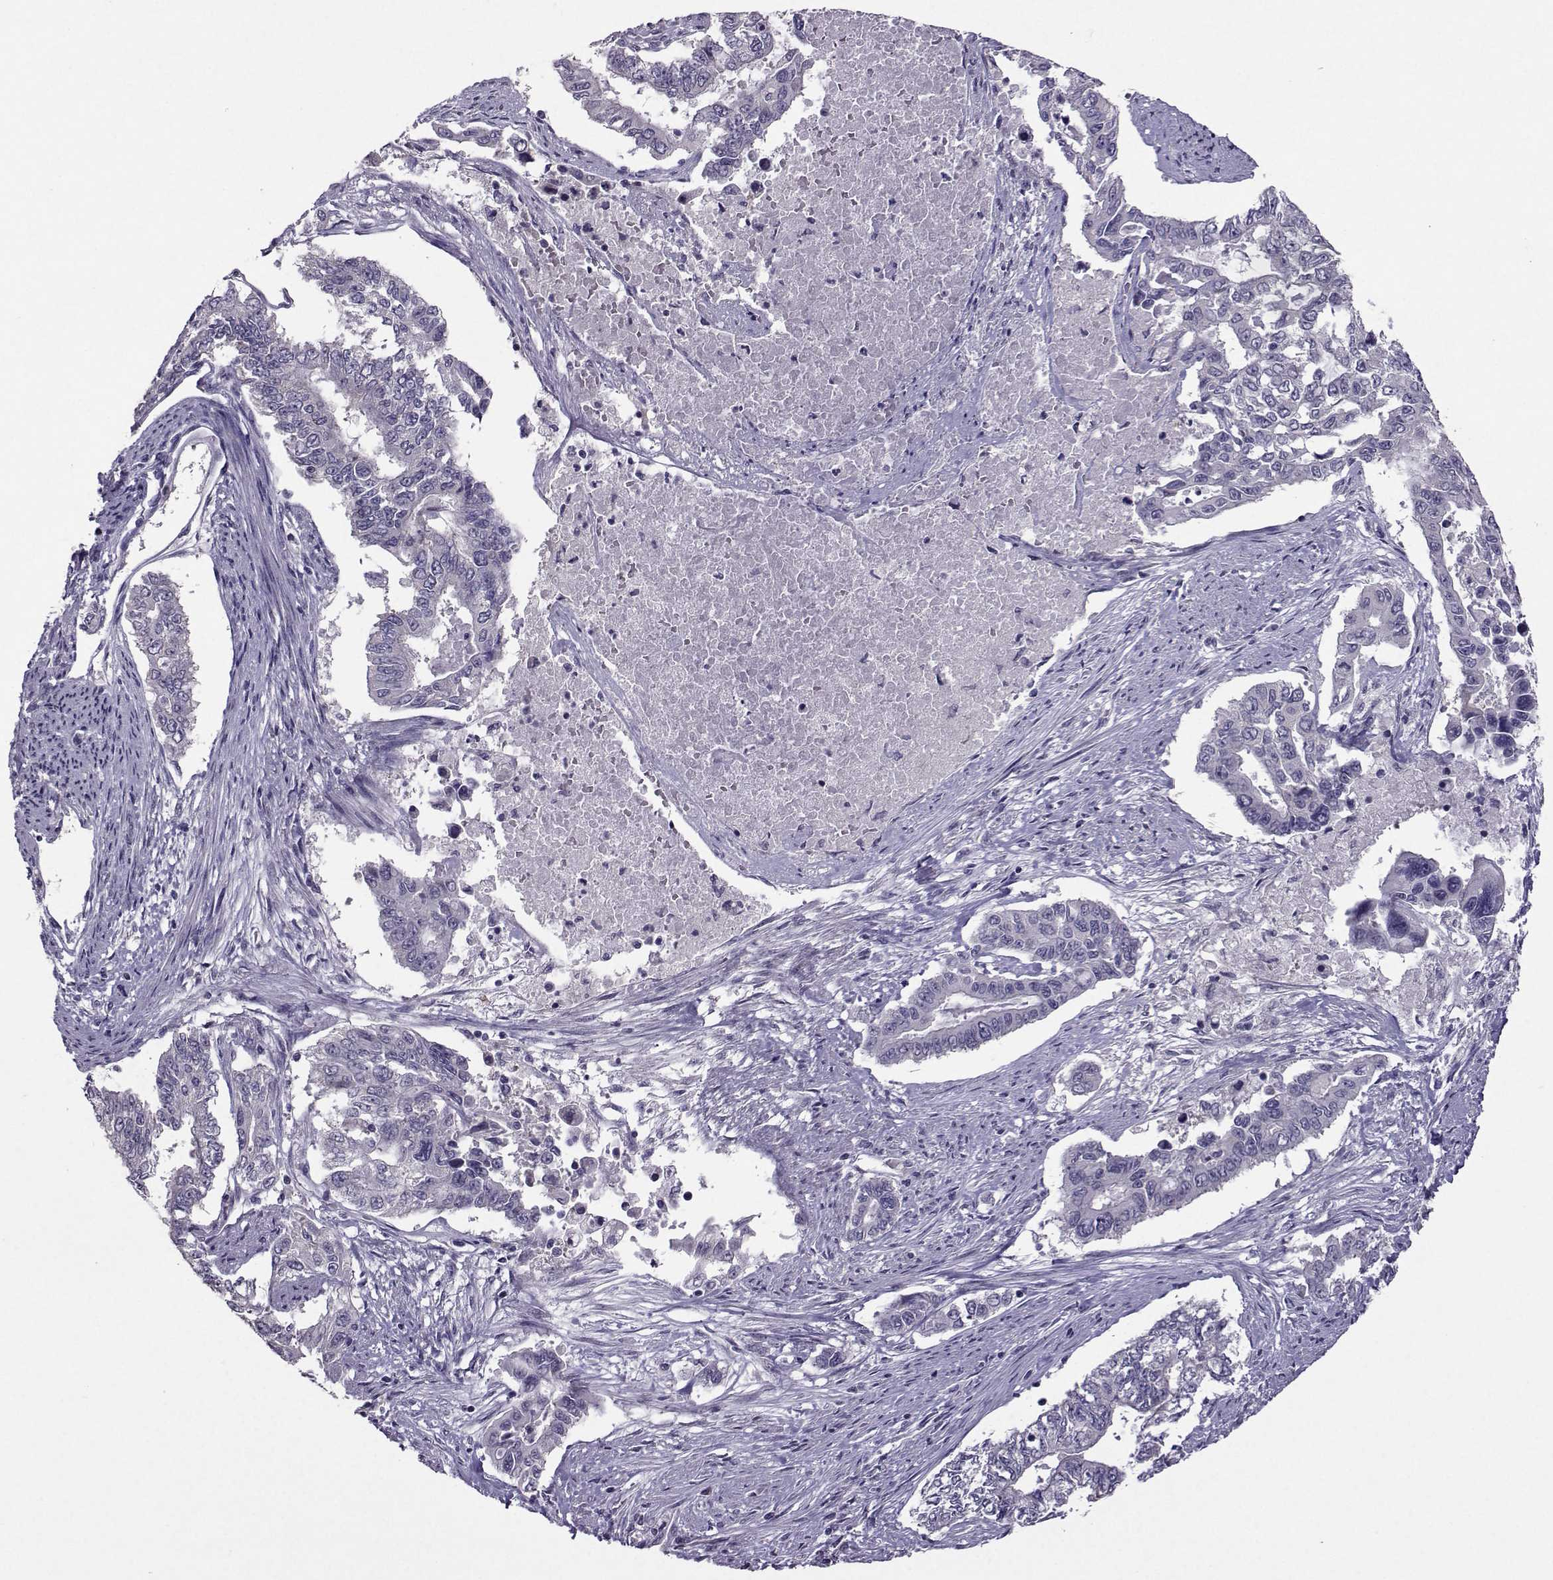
{"staining": {"intensity": "negative", "quantity": "none", "location": "none"}, "tissue": "endometrial cancer", "cell_type": "Tumor cells", "image_type": "cancer", "snomed": [{"axis": "morphology", "description": "Adenocarcinoma, NOS"}, {"axis": "topography", "description": "Uterus"}], "caption": "Endometrial cancer stained for a protein using immunohistochemistry (IHC) exhibits no positivity tumor cells.", "gene": "DDX20", "patient": {"sex": "female", "age": 59}}